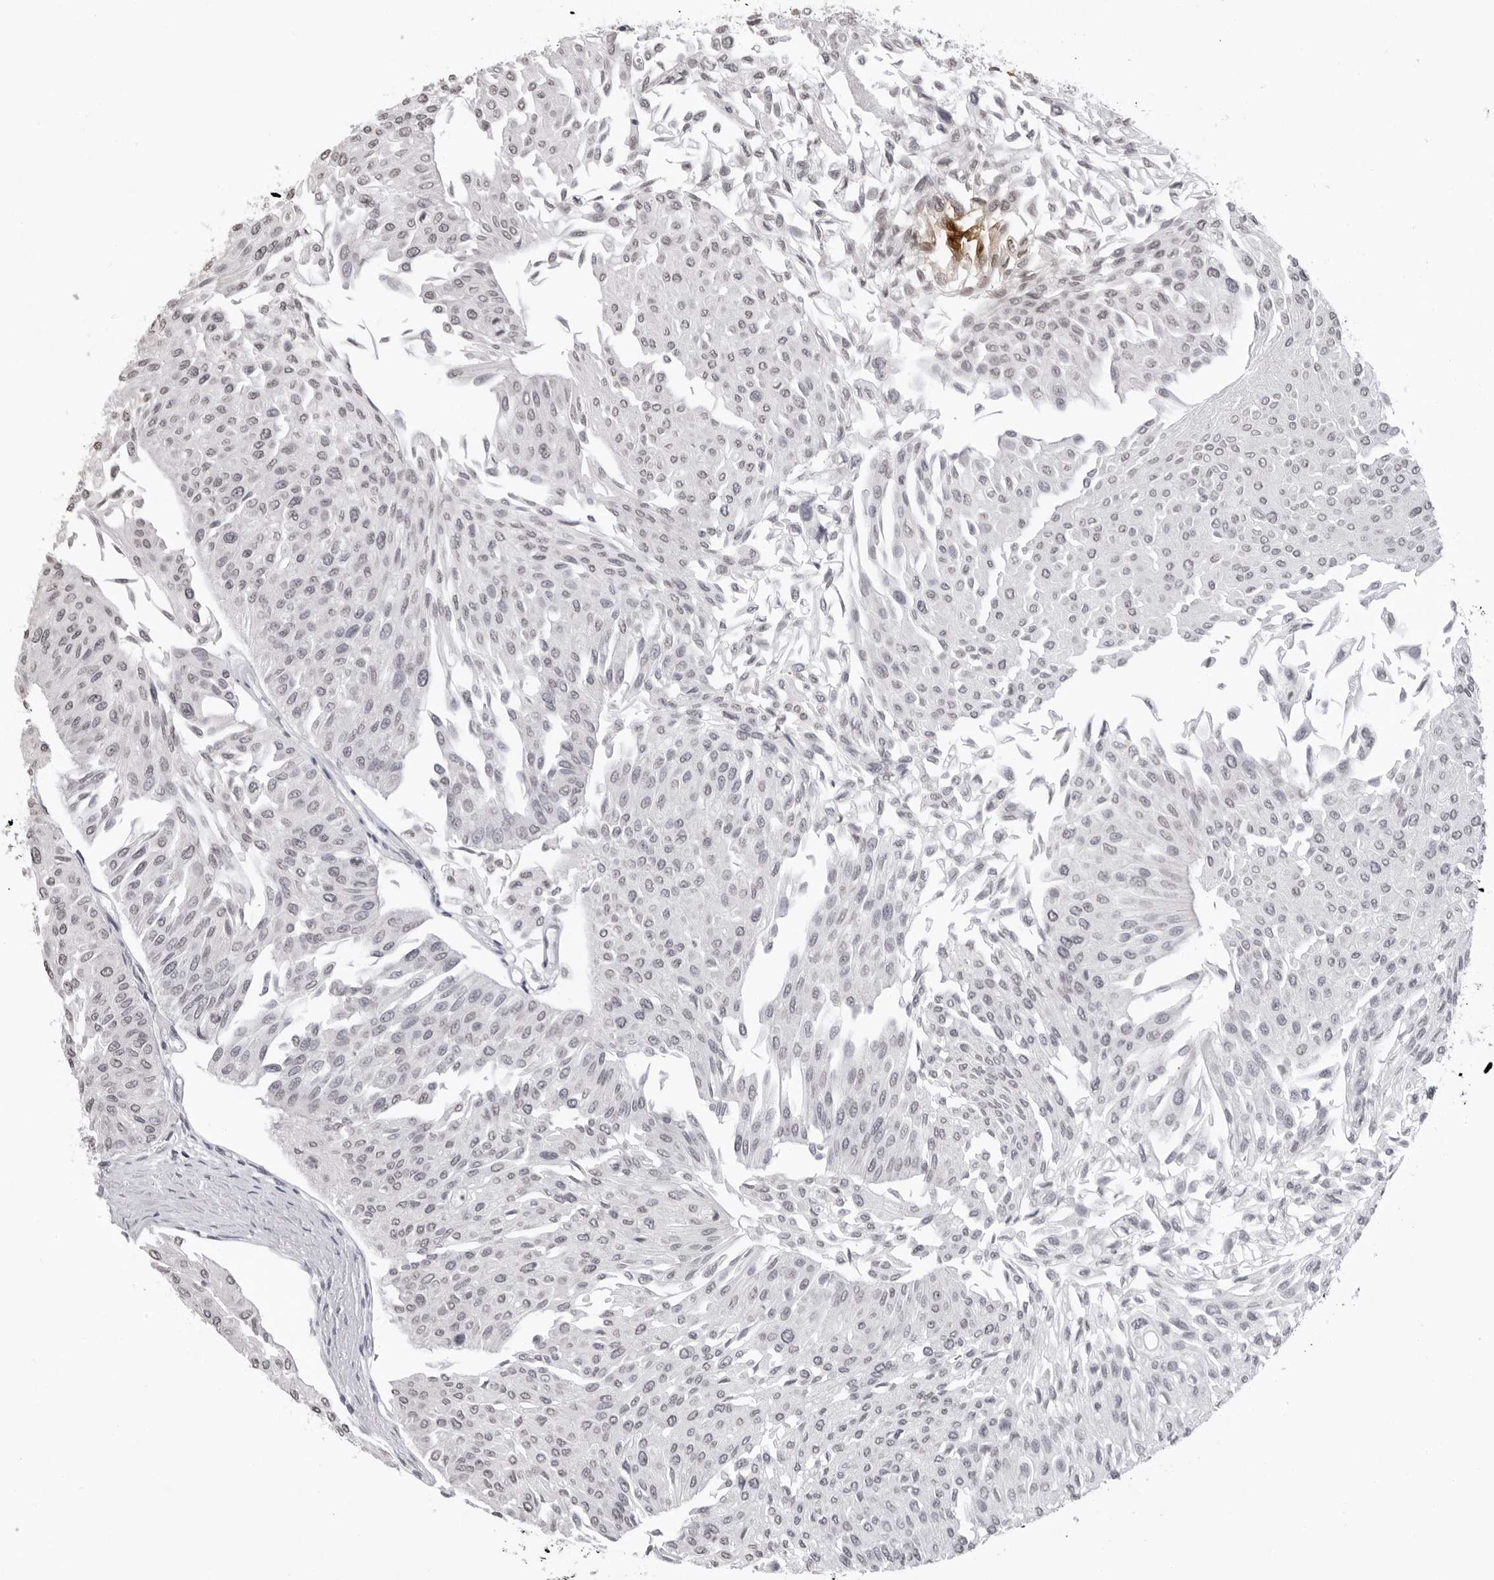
{"staining": {"intensity": "weak", "quantity": "<25%", "location": "nuclear"}, "tissue": "urothelial cancer", "cell_type": "Tumor cells", "image_type": "cancer", "snomed": [{"axis": "morphology", "description": "Urothelial carcinoma, Low grade"}, {"axis": "topography", "description": "Urinary bladder"}], "caption": "Tumor cells show no significant protein expression in urothelial cancer.", "gene": "HEPACAM", "patient": {"sex": "male", "age": 67}}